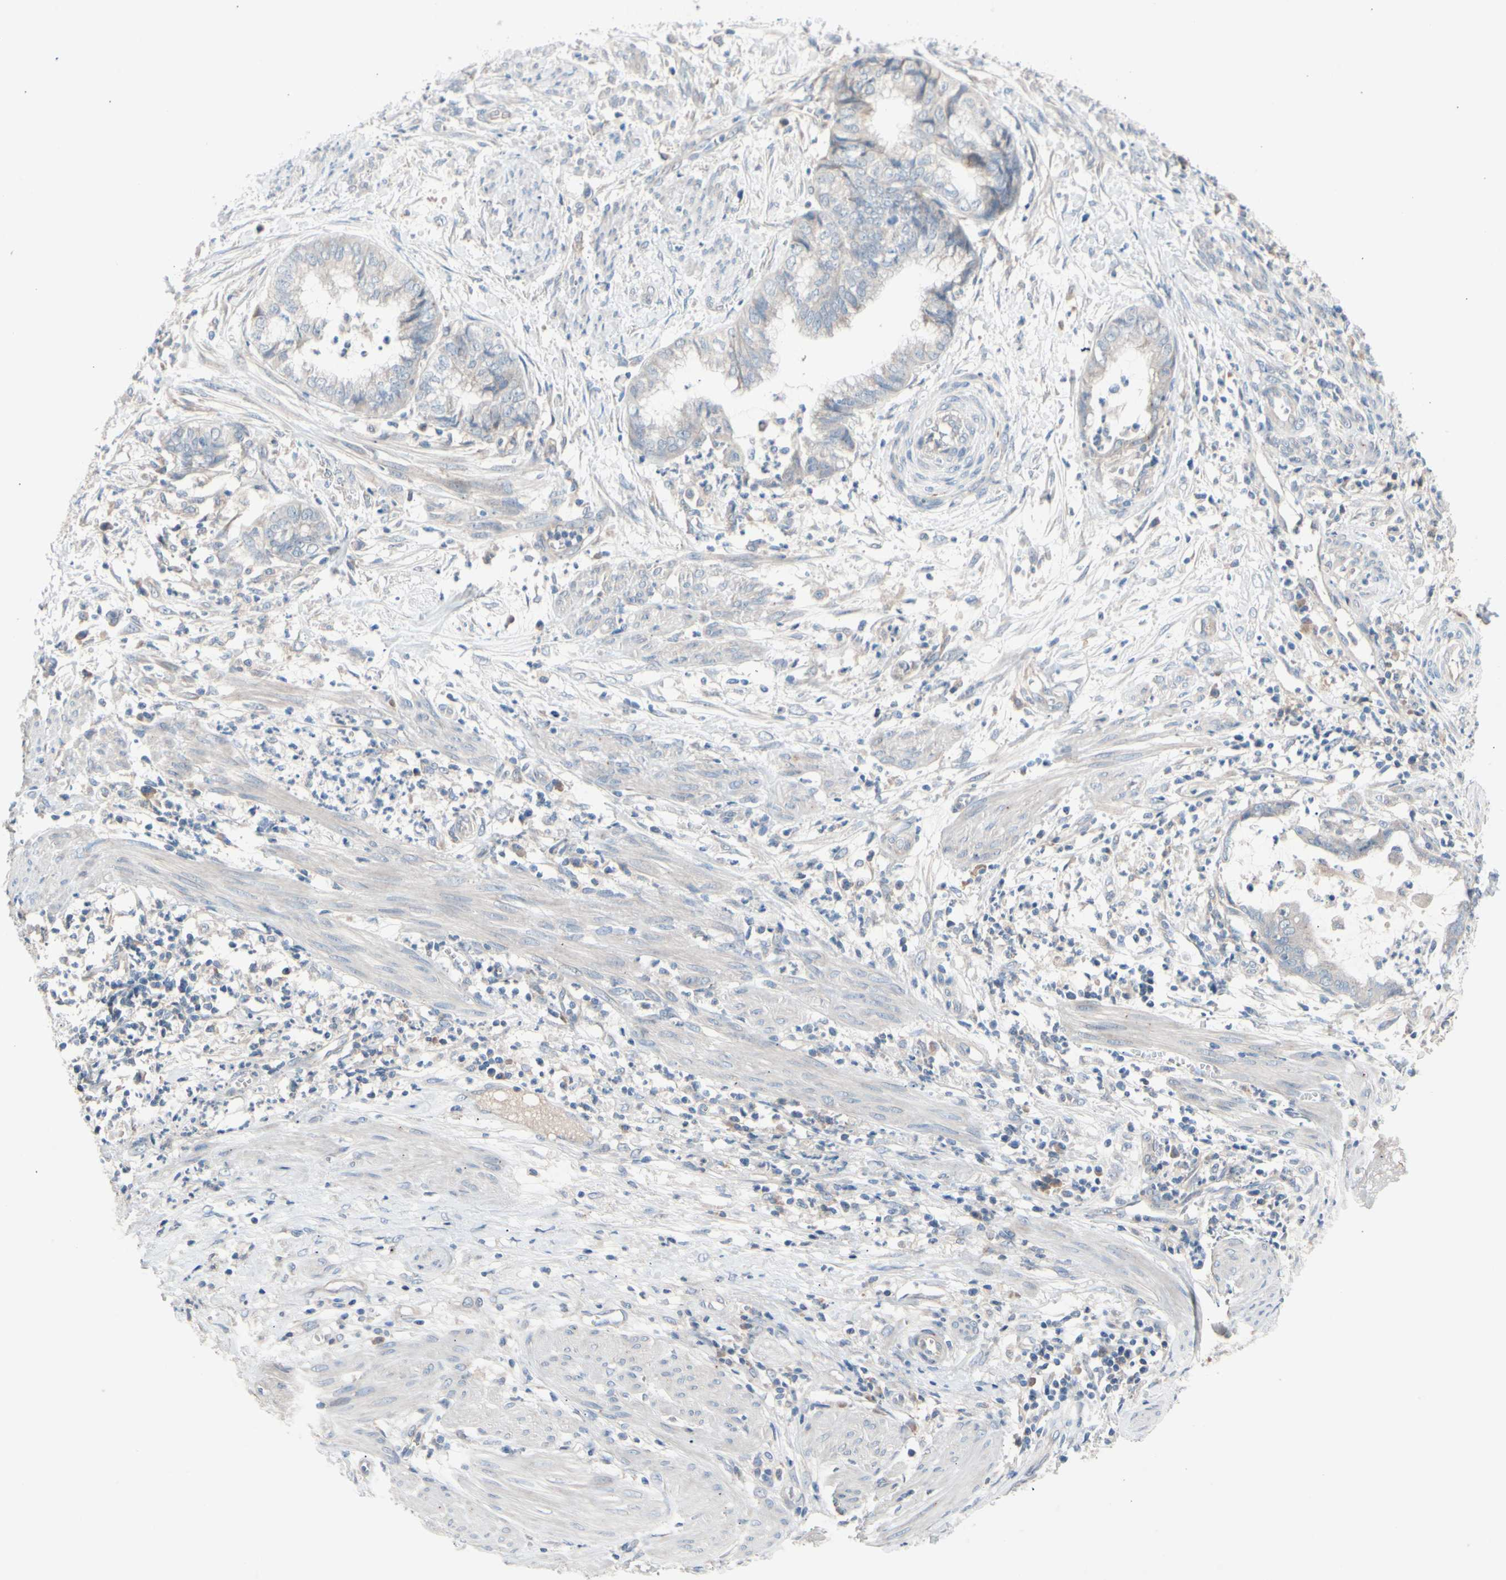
{"staining": {"intensity": "weak", "quantity": "<25%", "location": "cytoplasmic/membranous"}, "tissue": "endometrial cancer", "cell_type": "Tumor cells", "image_type": "cancer", "snomed": [{"axis": "morphology", "description": "Necrosis, NOS"}, {"axis": "morphology", "description": "Adenocarcinoma, NOS"}, {"axis": "topography", "description": "Endometrium"}], "caption": "Immunohistochemical staining of adenocarcinoma (endometrial) reveals no significant expression in tumor cells.", "gene": "CASQ1", "patient": {"sex": "female", "age": 79}}